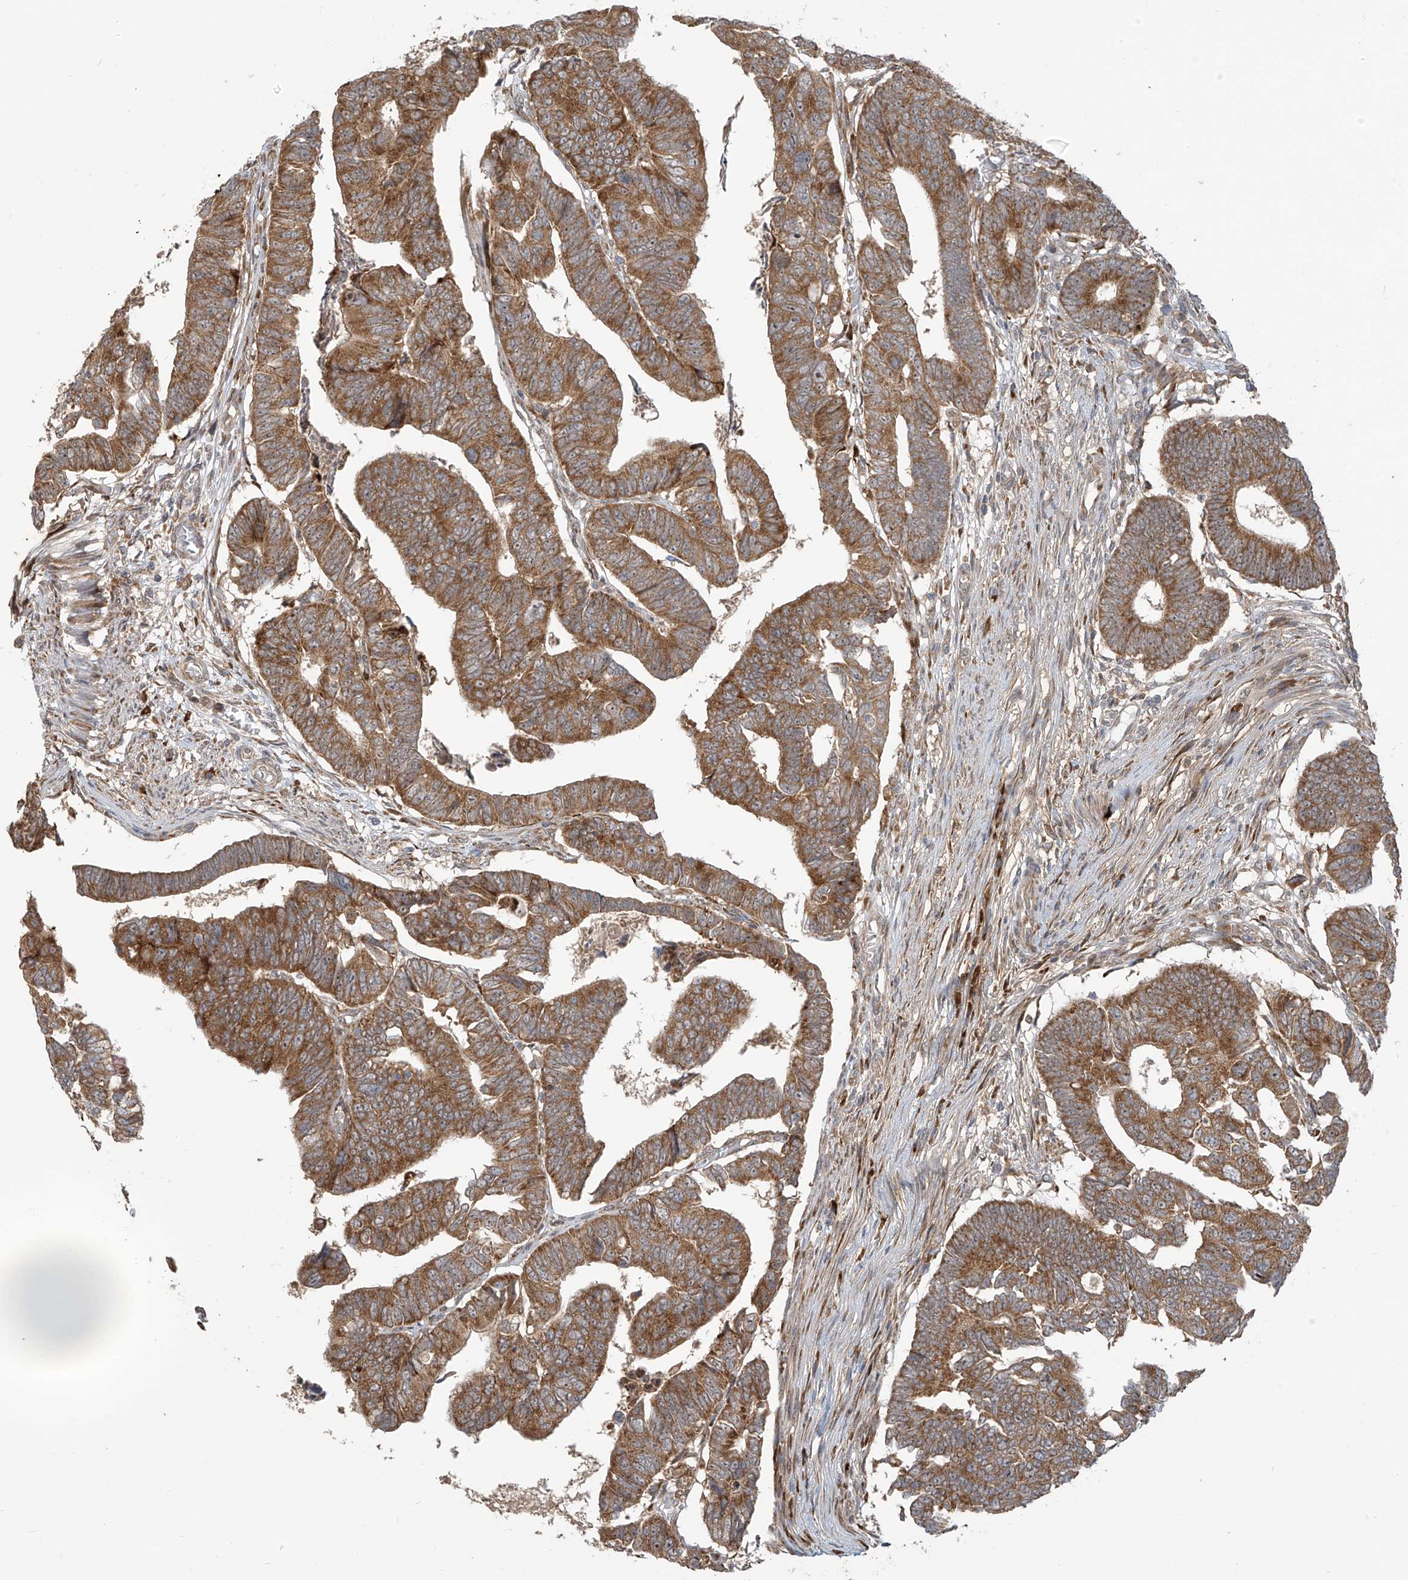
{"staining": {"intensity": "moderate", "quantity": ">75%", "location": "cytoplasmic/membranous"}, "tissue": "colorectal cancer", "cell_type": "Tumor cells", "image_type": "cancer", "snomed": [{"axis": "morphology", "description": "Adenocarcinoma, NOS"}, {"axis": "topography", "description": "Rectum"}], "caption": "Immunohistochemical staining of colorectal cancer (adenocarcinoma) shows medium levels of moderate cytoplasmic/membranous staining in approximately >75% of tumor cells. The protein of interest is stained brown, and the nuclei are stained in blue (DAB (3,3'-diaminobenzidine) IHC with brightfield microscopy, high magnification).", "gene": "KATNIP", "patient": {"sex": "female", "age": 65}}